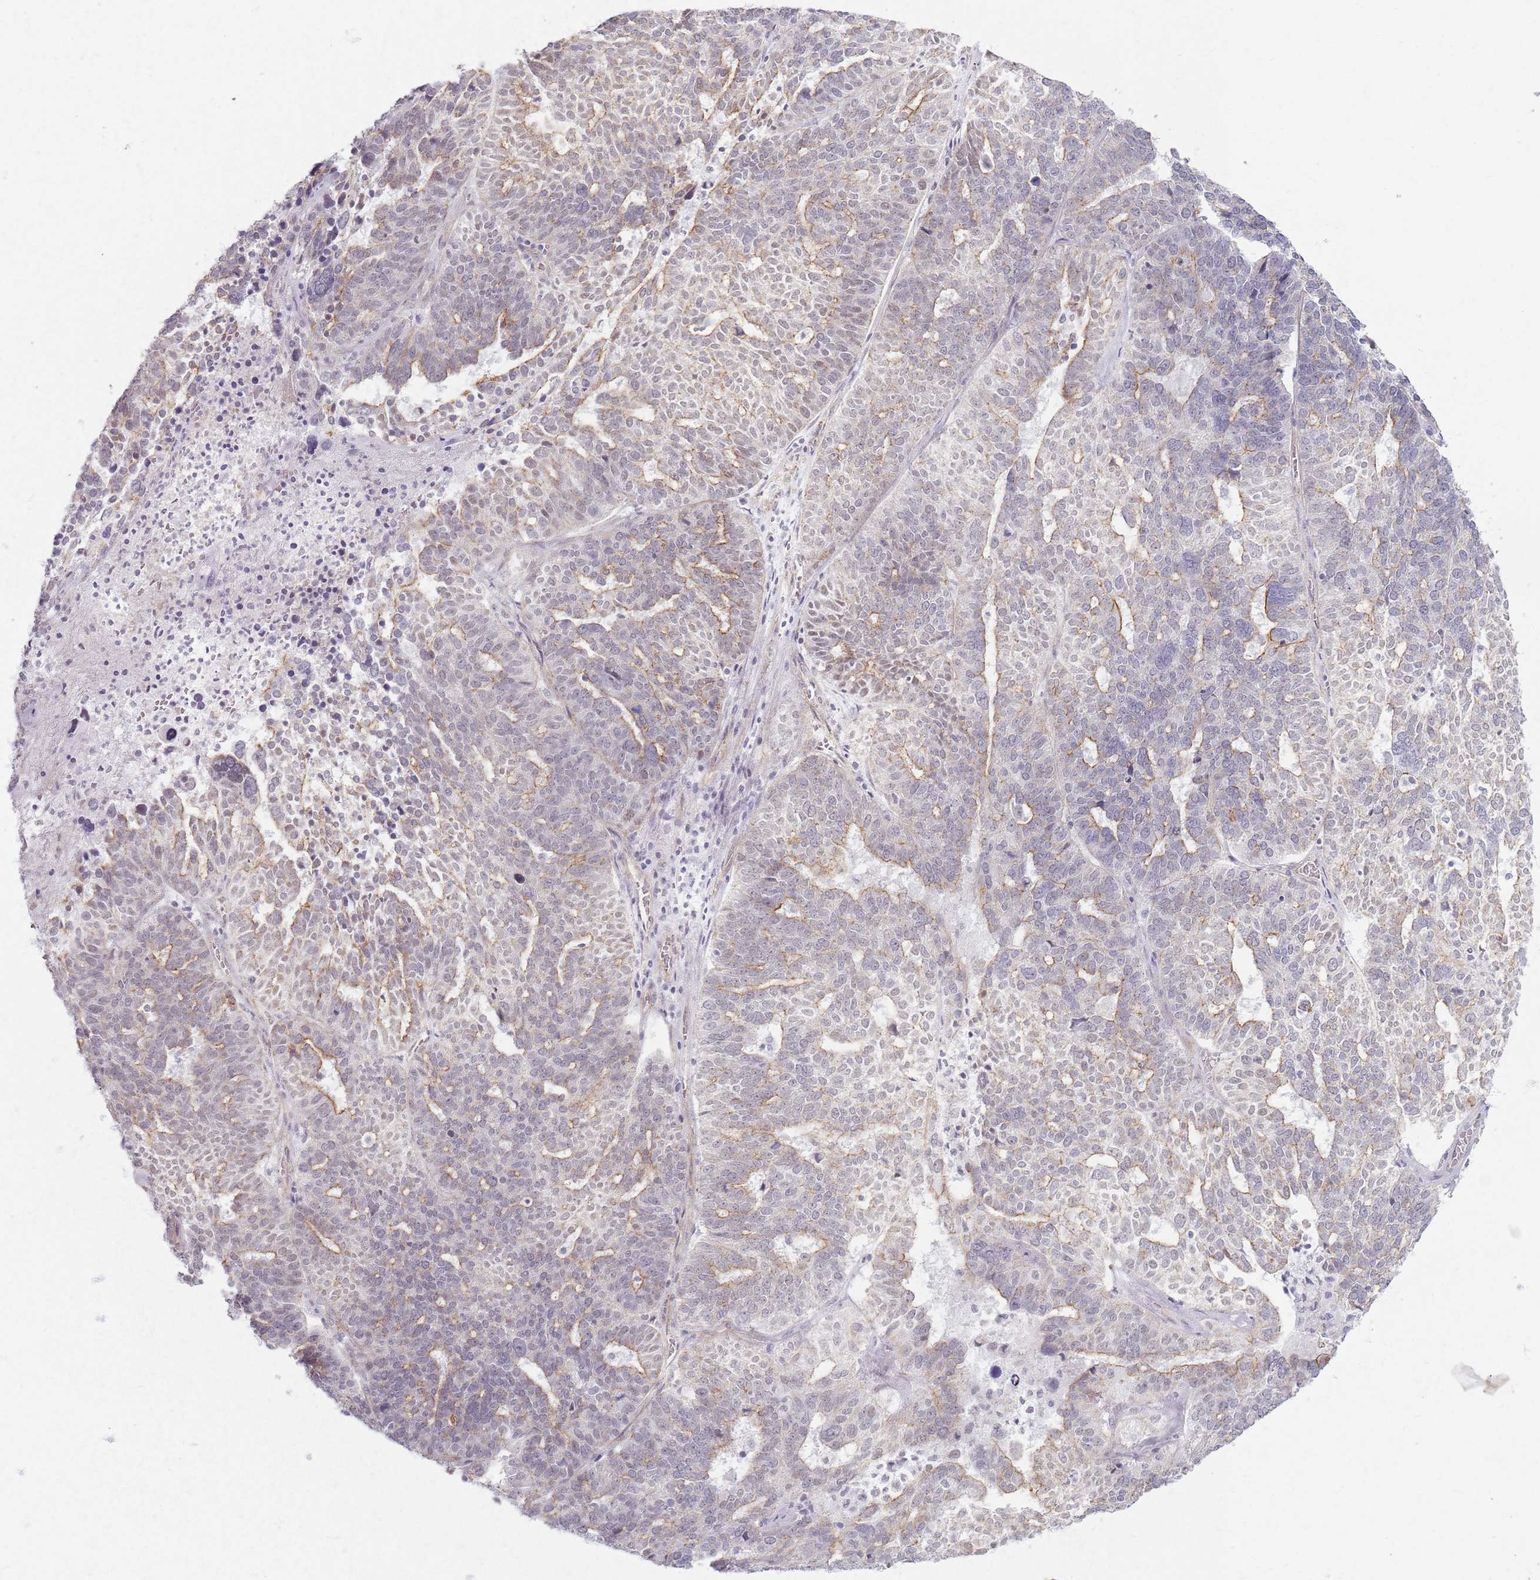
{"staining": {"intensity": "moderate", "quantity": "<25%", "location": "cytoplasmic/membranous"}, "tissue": "ovarian cancer", "cell_type": "Tumor cells", "image_type": "cancer", "snomed": [{"axis": "morphology", "description": "Cystadenocarcinoma, serous, NOS"}, {"axis": "topography", "description": "Ovary"}], "caption": "Tumor cells display low levels of moderate cytoplasmic/membranous positivity in about <25% of cells in ovarian cancer (serous cystadenocarcinoma).", "gene": "KCNA5", "patient": {"sex": "female", "age": 59}}